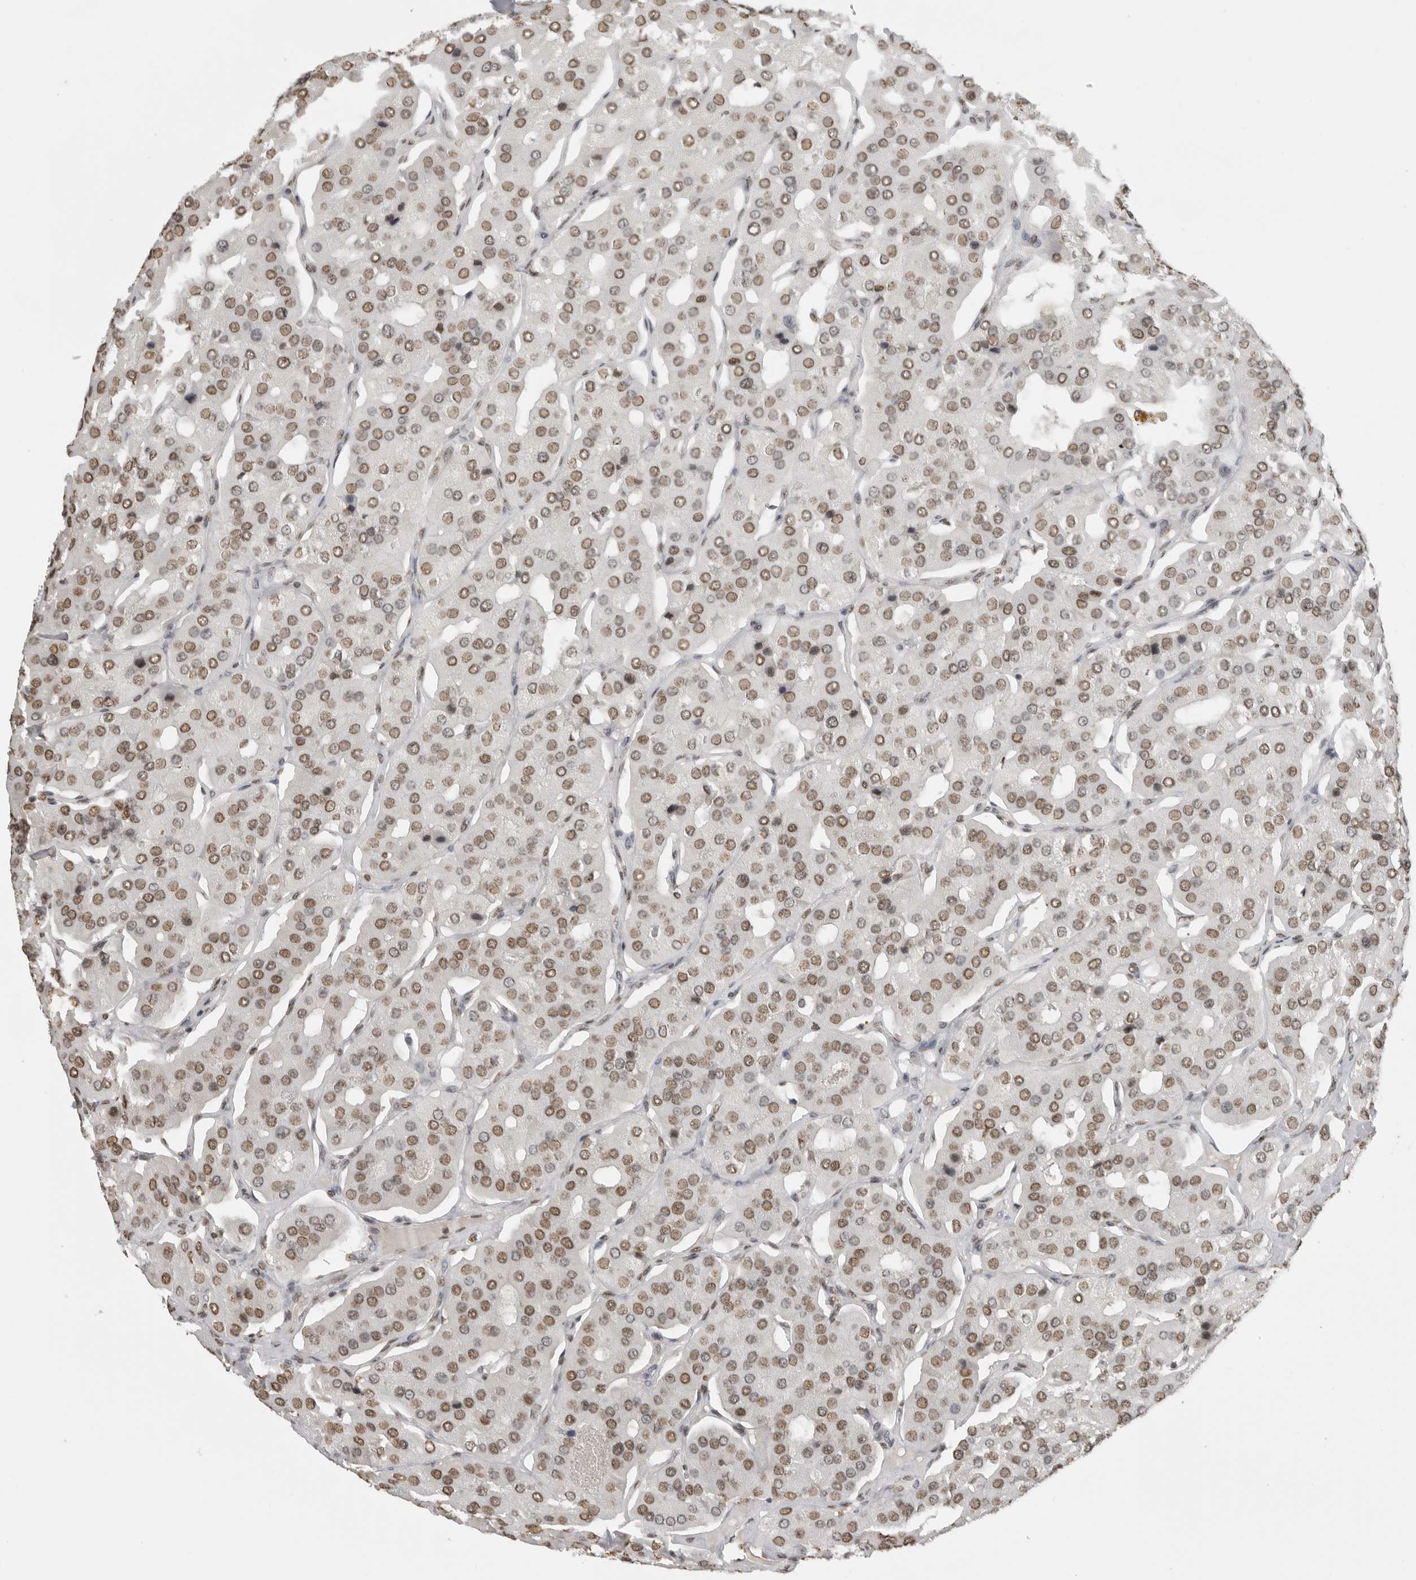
{"staining": {"intensity": "moderate", "quantity": ">75%", "location": "nuclear"}, "tissue": "parathyroid gland", "cell_type": "Glandular cells", "image_type": "normal", "snomed": [{"axis": "morphology", "description": "Normal tissue, NOS"}, {"axis": "morphology", "description": "Adenoma, NOS"}, {"axis": "topography", "description": "Parathyroid gland"}], "caption": "IHC image of normal parathyroid gland: parathyroid gland stained using IHC displays medium levels of moderate protein expression localized specifically in the nuclear of glandular cells, appearing as a nuclear brown color.", "gene": "RPA2", "patient": {"sex": "female", "age": 86}}